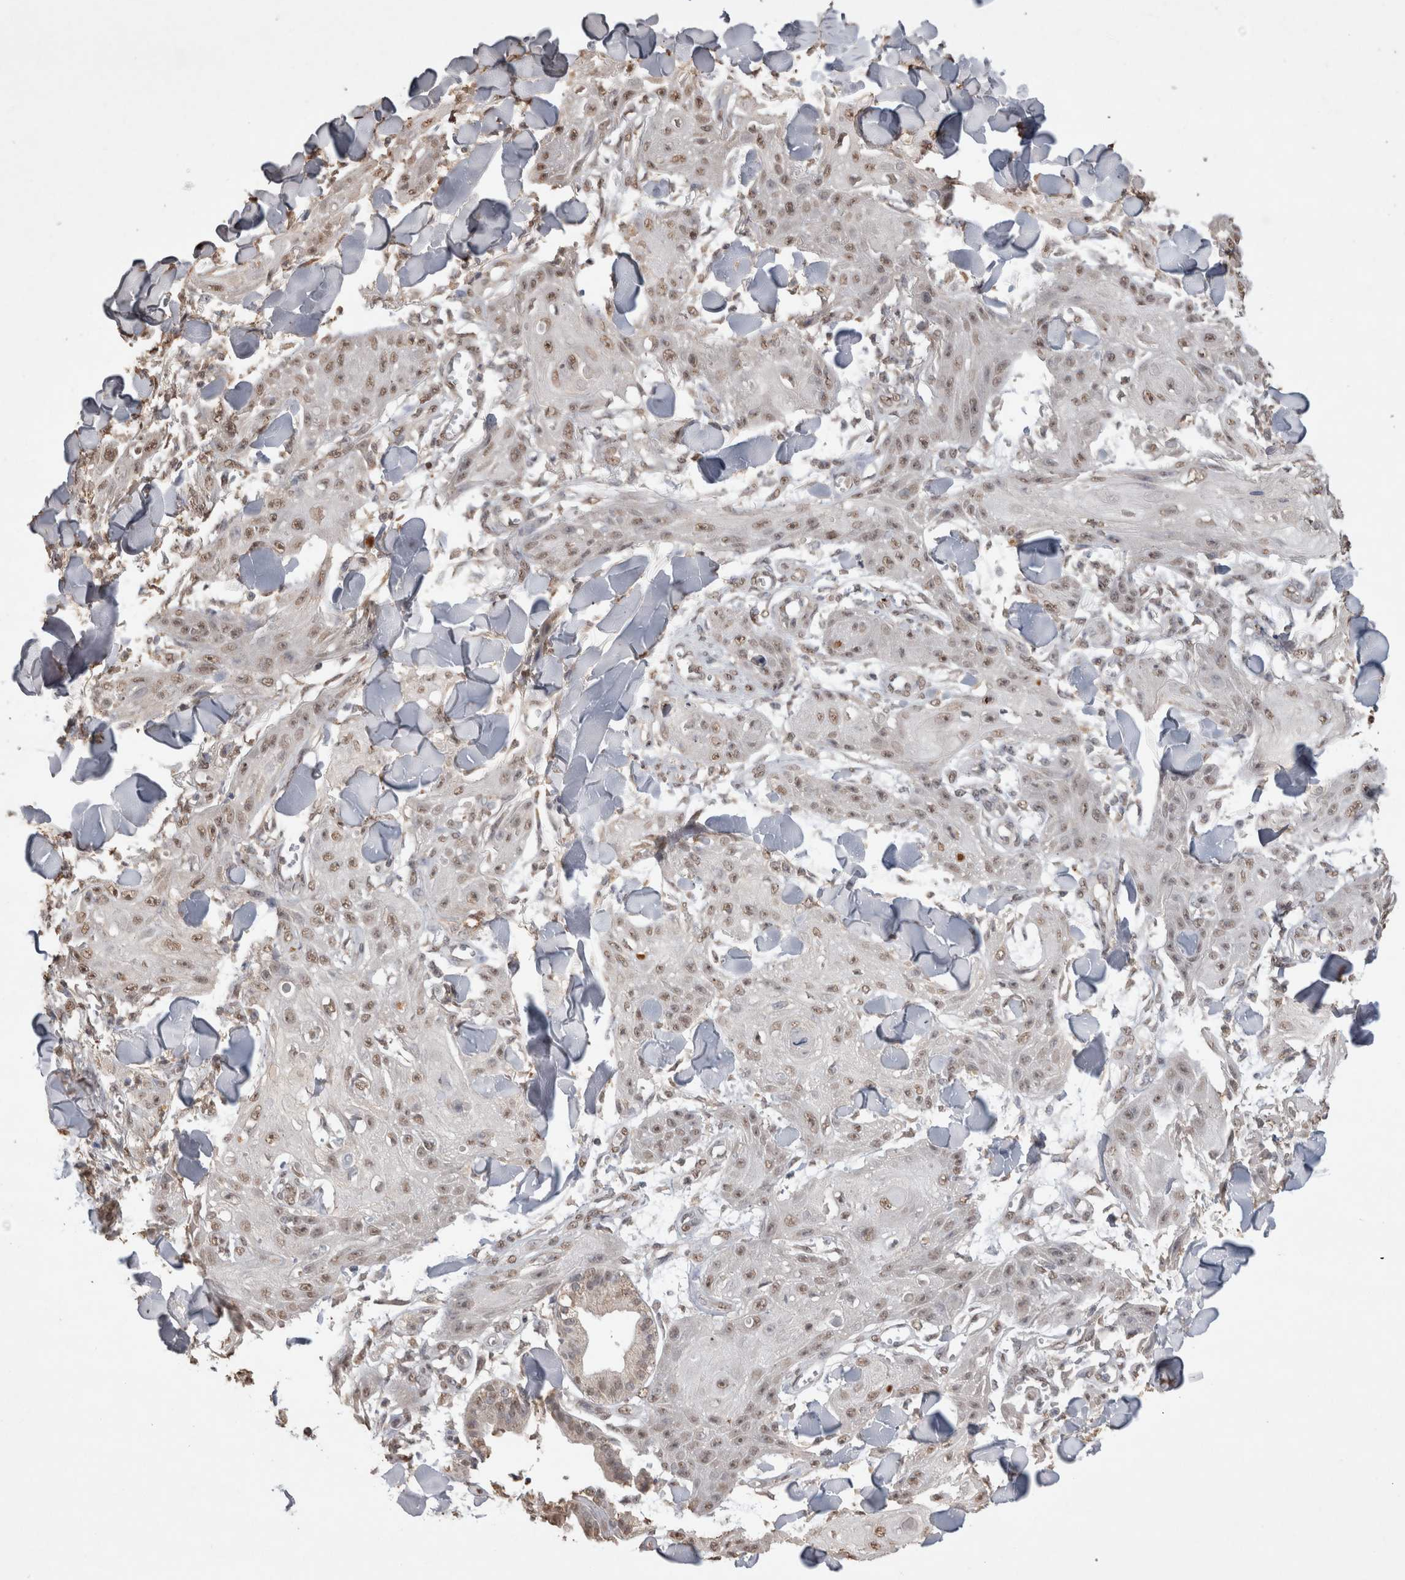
{"staining": {"intensity": "weak", "quantity": "25%-75%", "location": "nuclear"}, "tissue": "skin cancer", "cell_type": "Tumor cells", "image_type": "cancer", "snomed": [{"axis": "morphology", "description": "Squamous cell carcinoma, NOS"}, {"axis": "topography", "description": "Skin"}], "caption": "Protein staining of skin cancer (squamous cell carcinoma) tissue displays weak nuclear expression in about 25%-75% of tumor cells.", "gene": "MLX", "patient": {"sex": "male", "age": 74}}